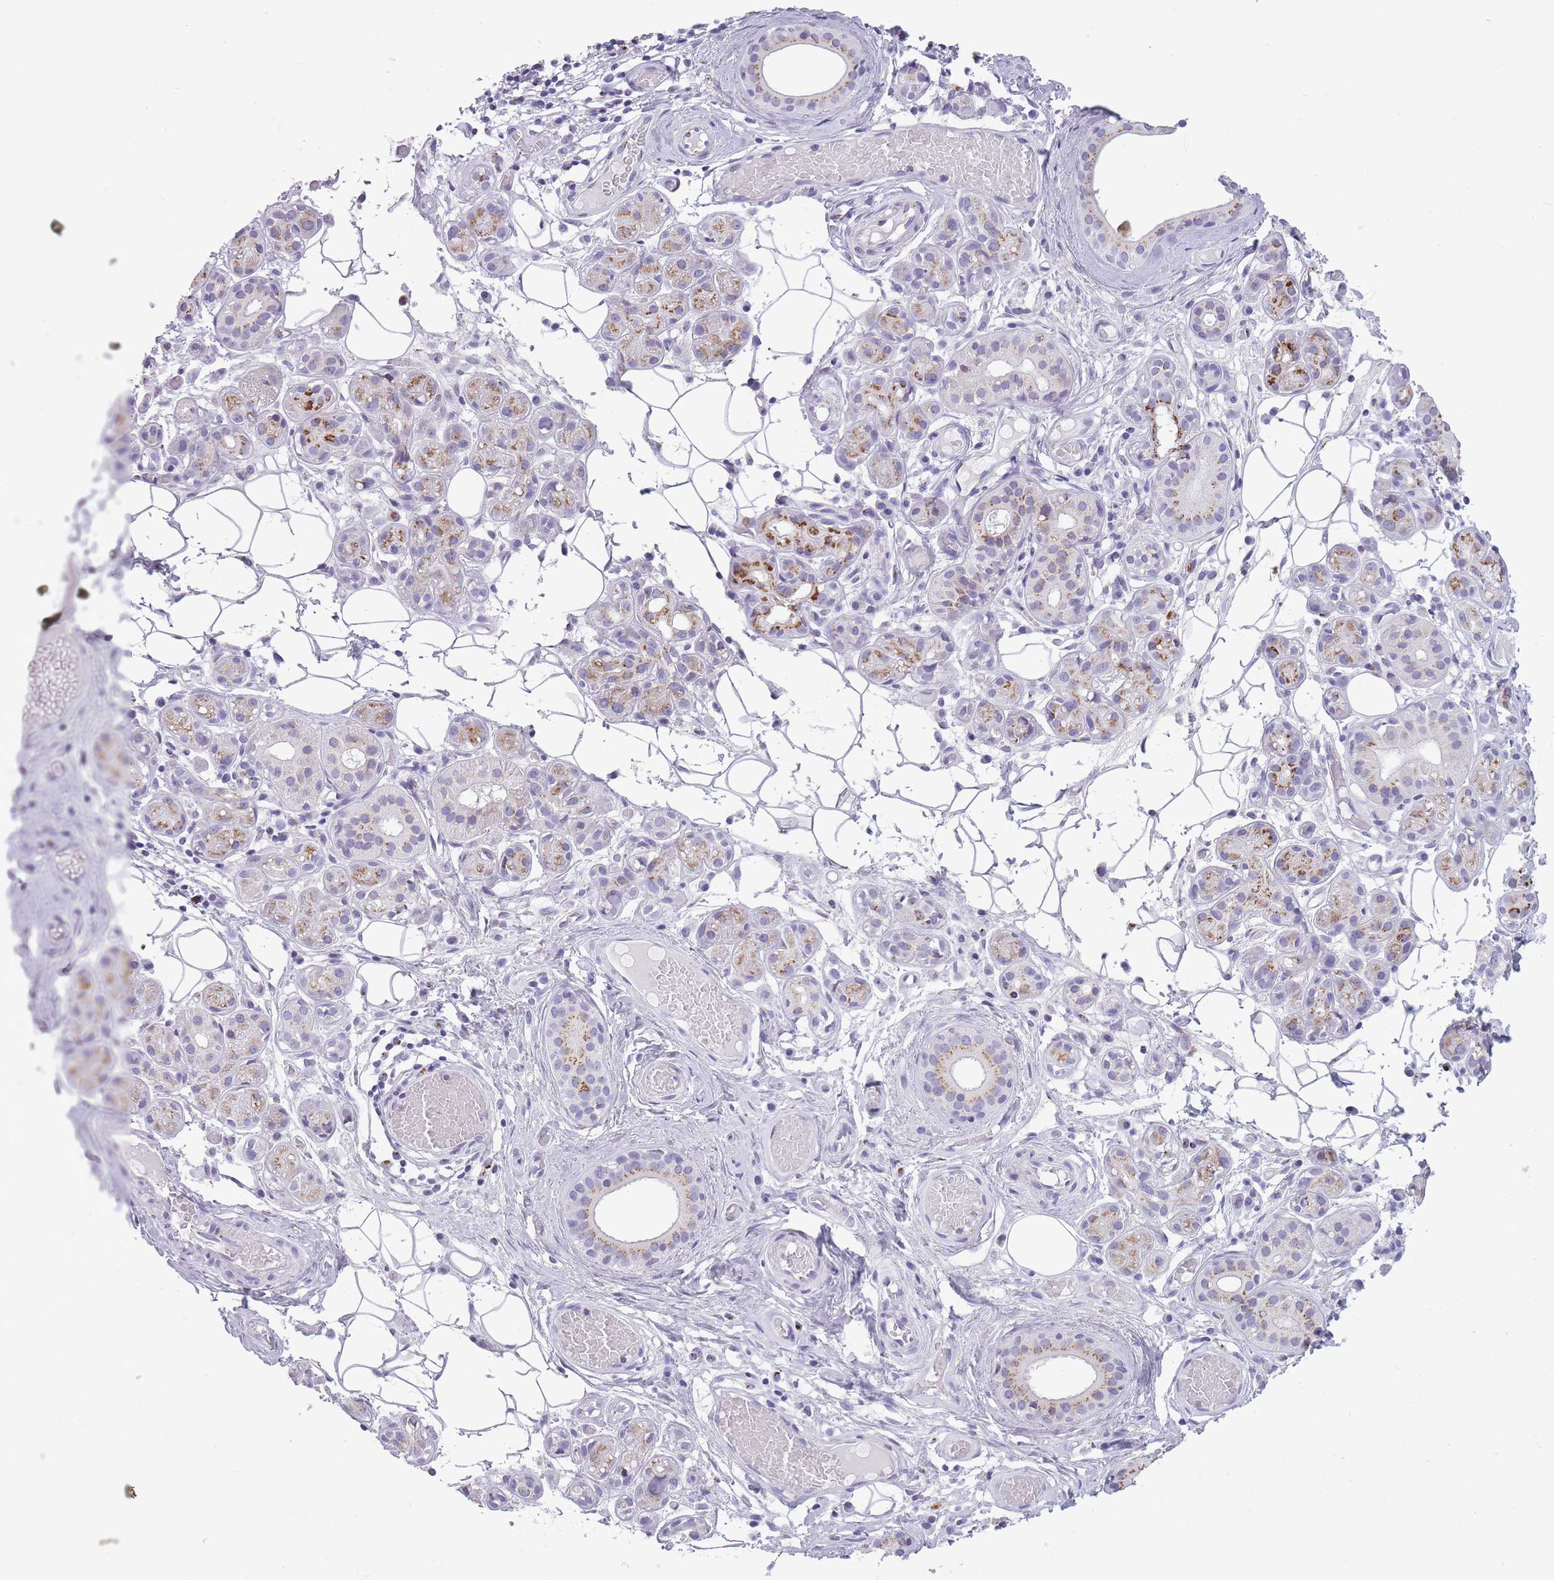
{"staining": {"intensity": "moderate", "quantity": ">75%", "location": "cytoplasmic/membranous"}, "tissue": "salivary gland", "cell_type": "Glandular cells", "image_type": "normal", "snomed": [{"axis": "morphology", "description": "Normal tissue, NOS"}, {"axis": "topography", "description": "Salivary gland"}], "caption": "Immunohistochemical staining of normal human salivary gland reveals medium levels of moderate cytoplasmic/membranous staining in approximately >75% of glandular cells.", "gene": "B4GALT2", "patient": {"sex": "male", "age": 82}}